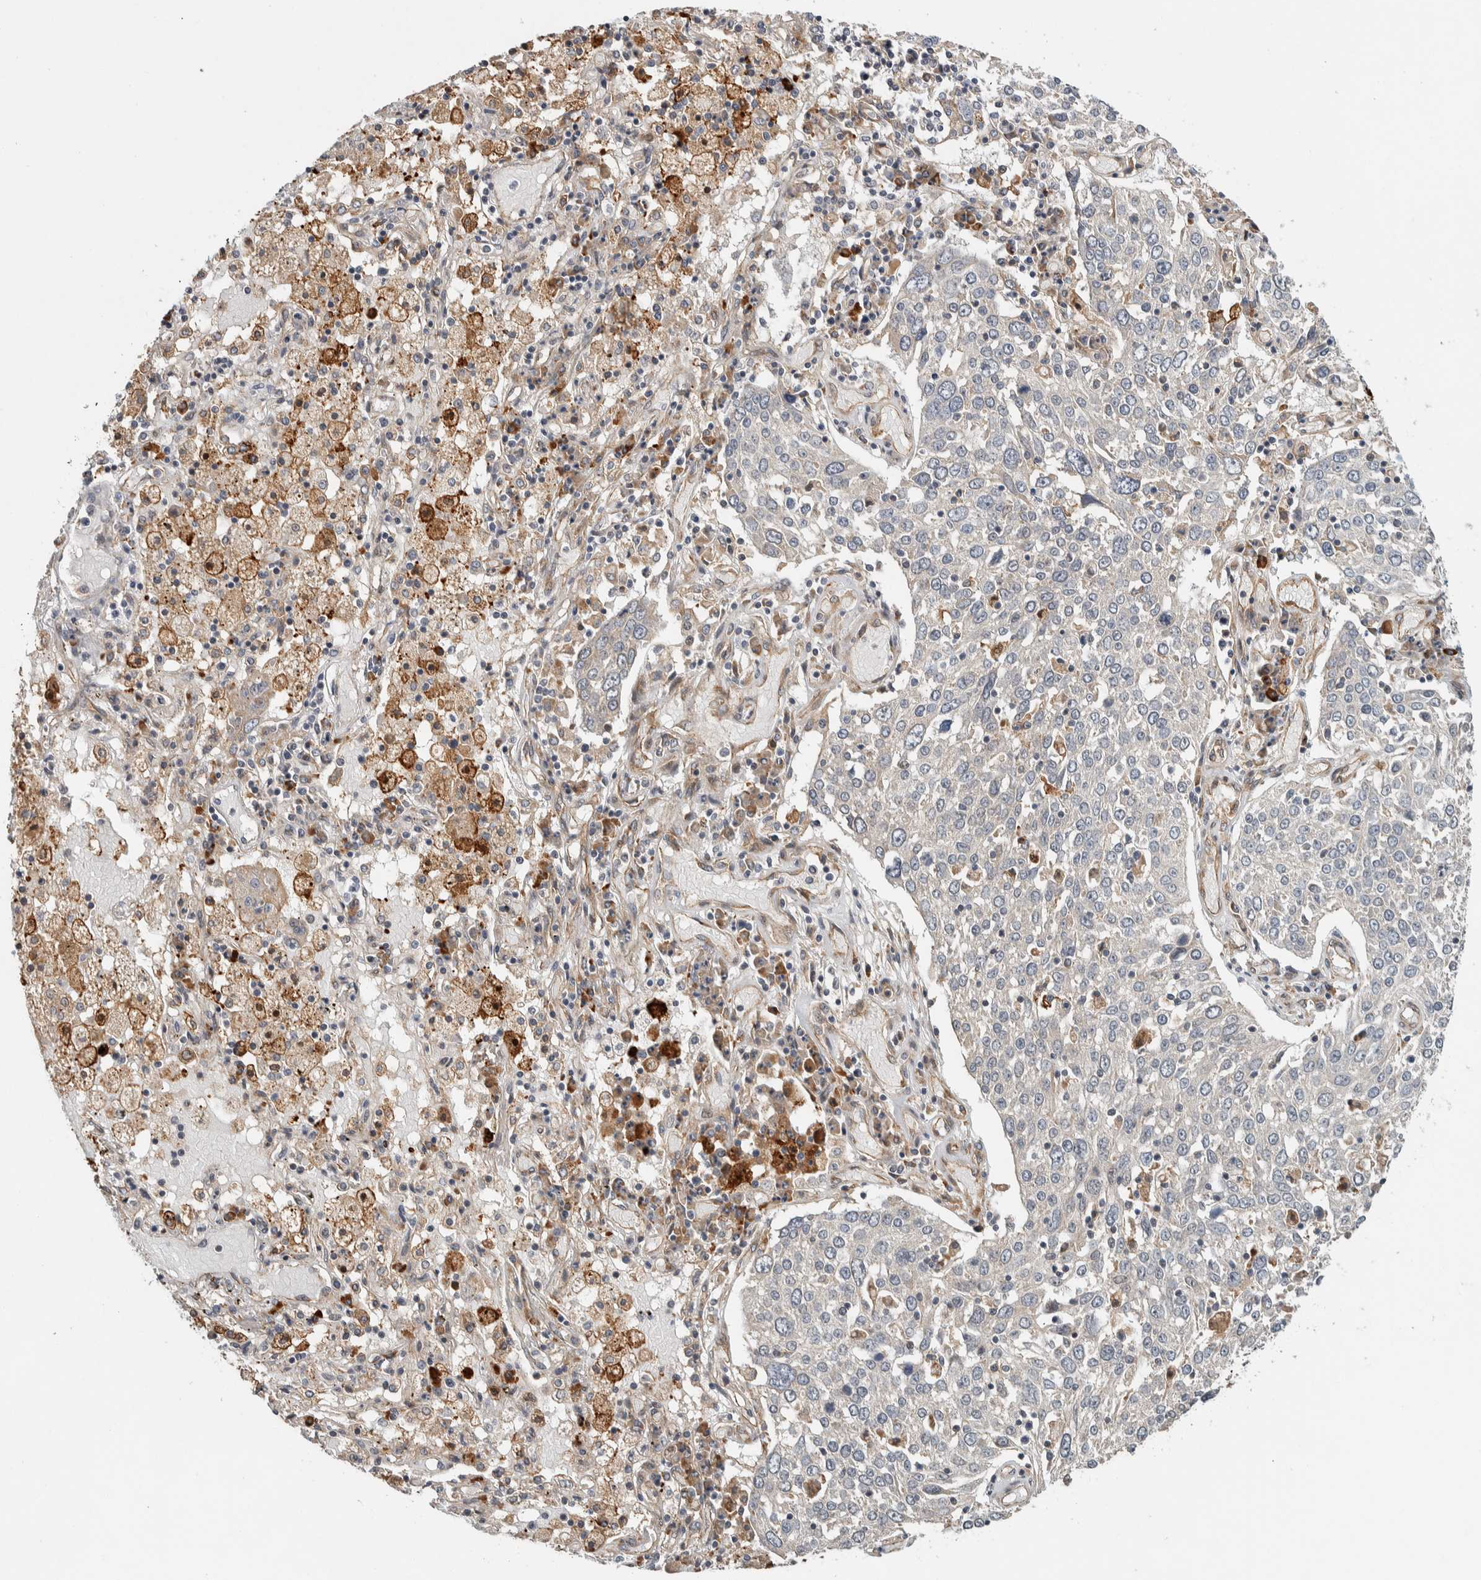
{"staining": {"intensity": "negative", "quantity": "none", "location": "none"}, "tissue": "lung cancer", "cell_type": "Tumor cells", "image_type": "cancer", "snomed": [{"axis": "morphology", "description": "Squamous cell carcinoma, NOS"}, {"axis": "topography", "description": "Lung"}], "caption": "The micrograph demonstrates no significant staining in tumor cells of lung squamous cell carcinoma.", "gene": "TBC1D31", "patient": {"sex": "male", "age": 65}}